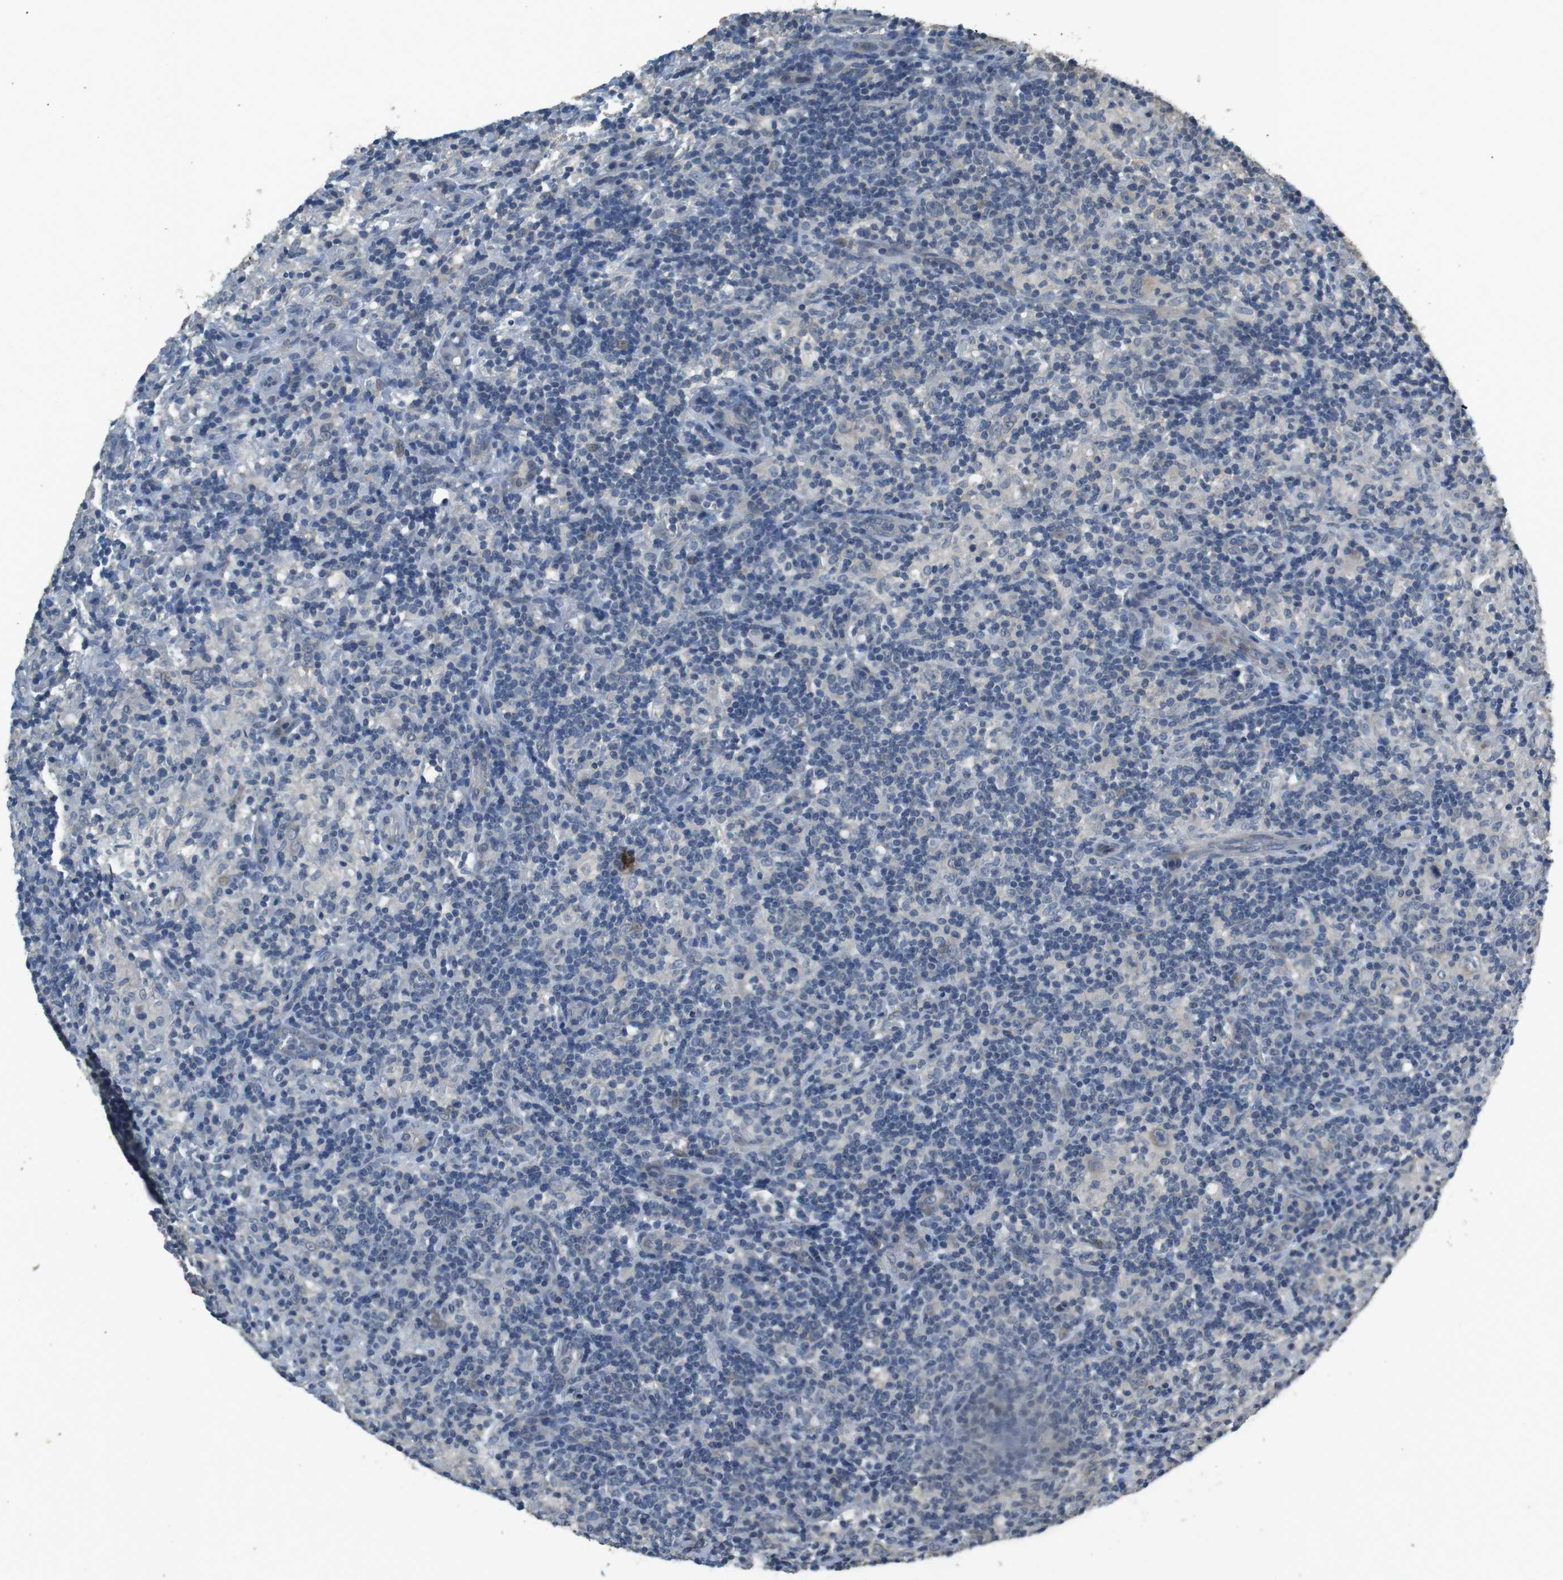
{"staining": {"intensity": "negative", "quantity": "none", "location": "none"}, "tissue": "lymphoma", "cell_type": "Tumor cells", "image_type": "cancer", "snomed": [{"axis": "morphology", "description": "Hodgkin's disease, NOS"}, {"axis": "topography", "description": "Lymph node"}], "caption": "Hodgkin's disease was stained to show a protein in brown. There is no significant positivity in tumor cells. Brightfield microscopy of IHC stained with DAB (3,3'-diaminobenzidine) (brown) and hematoxylin (blue), captured at high magnification.", "gene": "CLDN7", "patient": {"sex": "male", "age": 70}}